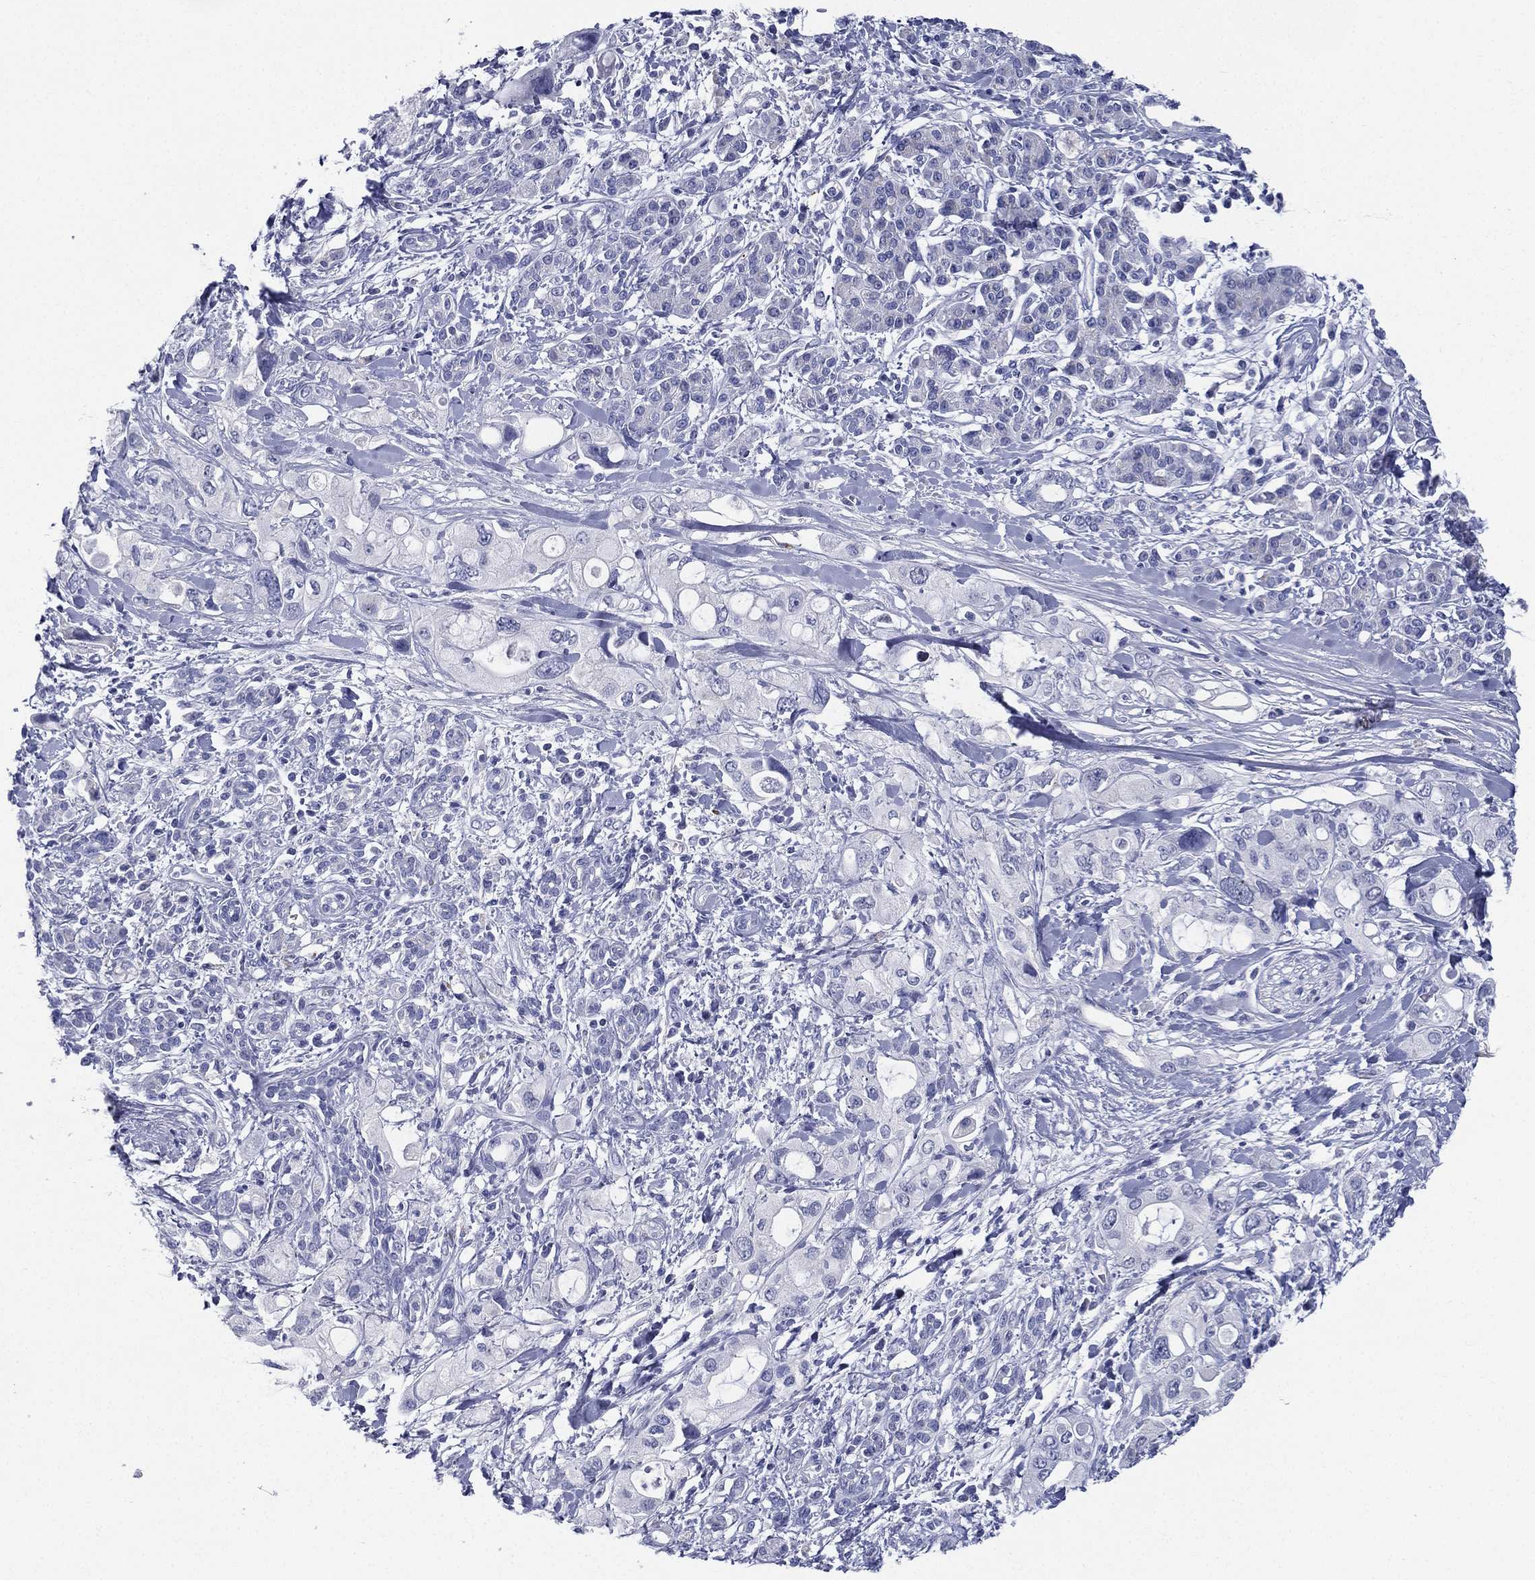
{"staining": {"intensity": "negative", "quantity": "none", "location": "none"}, "tissue": "pancreatic cancer", "cell_type": "Tumor cells", "image_type": "cancer", "snomed": [{"axis": "morphology", "description": "Adenocarcinoma, NOS"}, {"axis": "topography", "description": "Pancreas"}], "caption": "Immunohistochemical staining of human pancreatic cancer (adenocarcinoma) exhibits no significant staining in tumor cells.", "gene": "RSPH4A", "patient": {"sex": "female", "age": 56}}